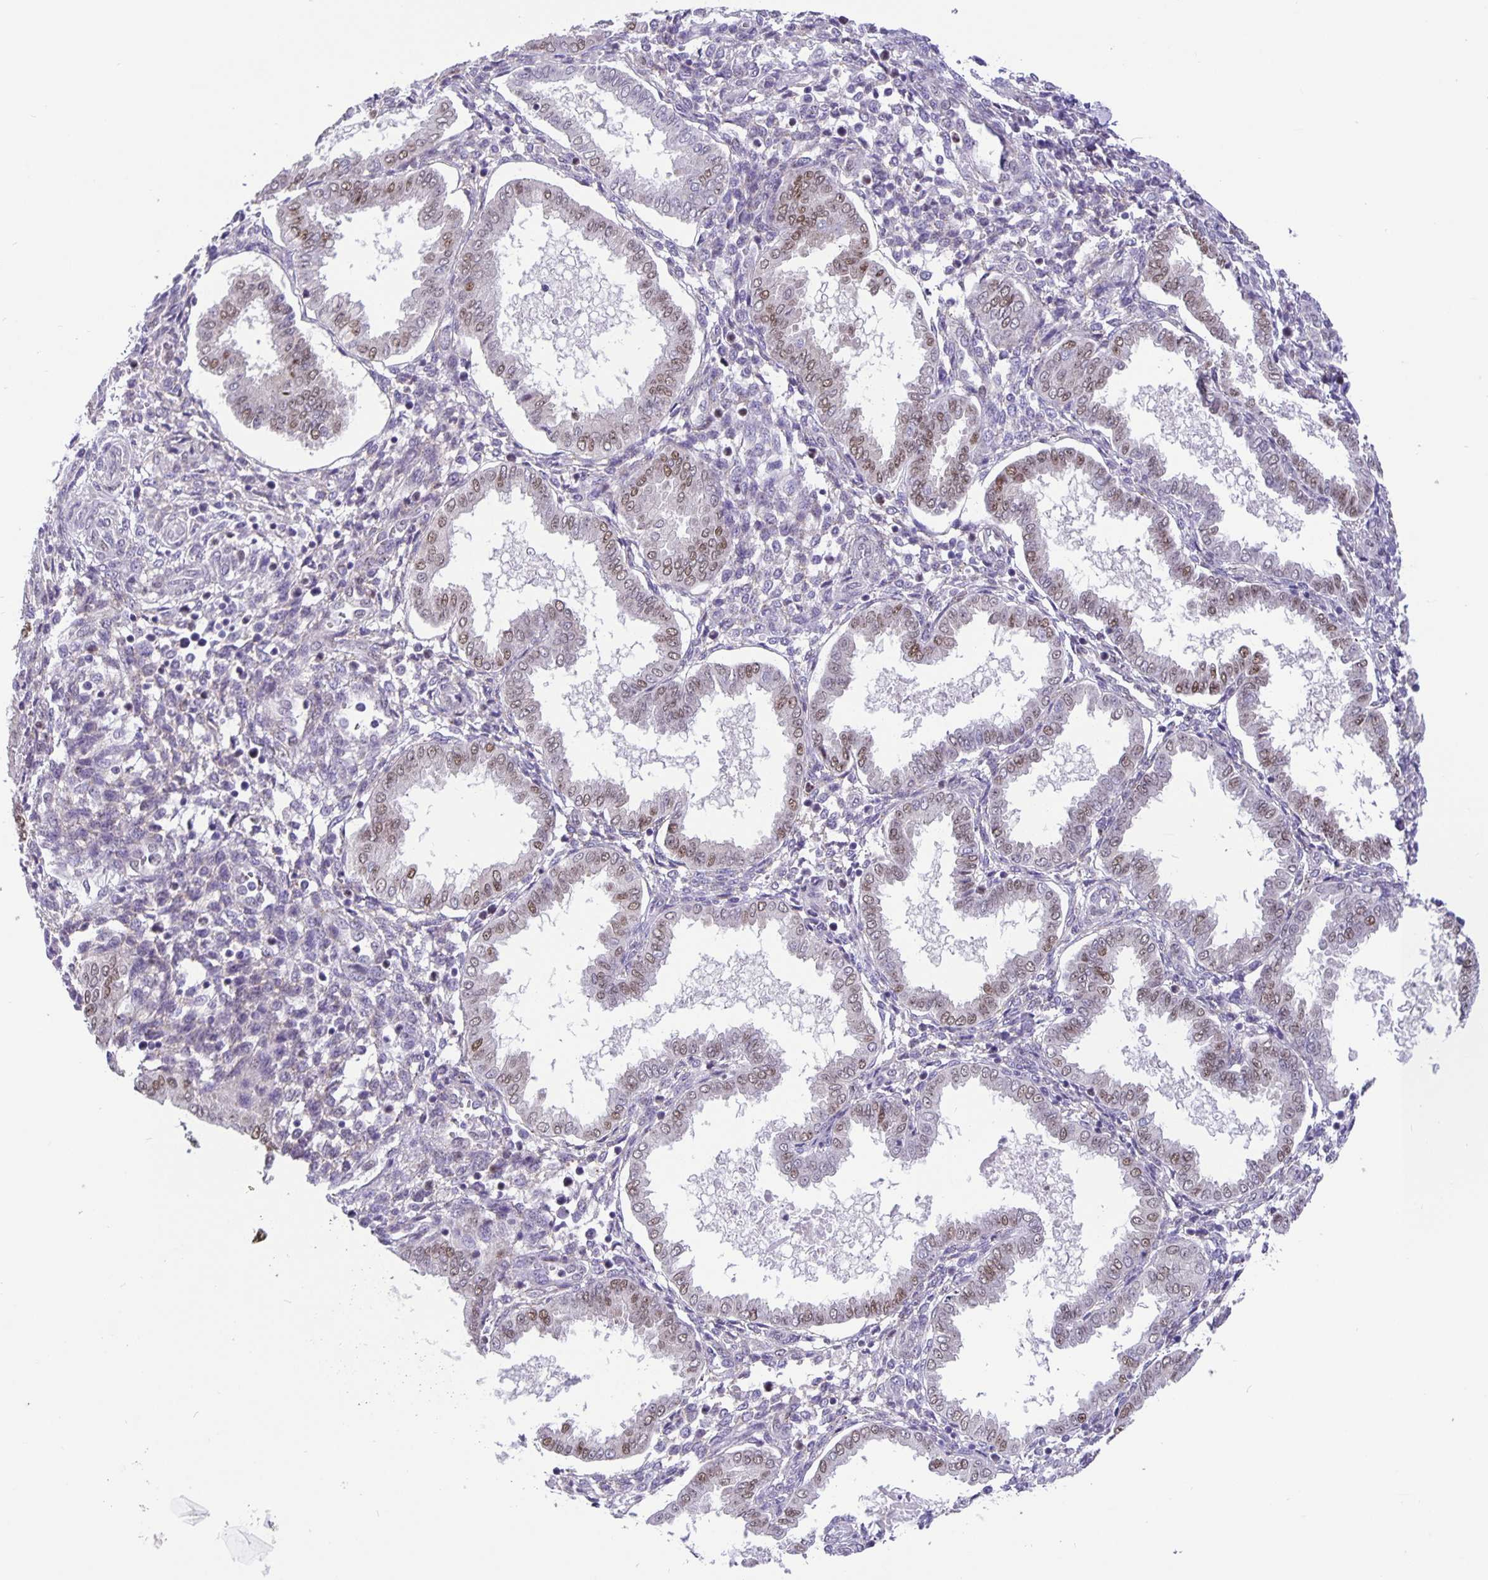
{"staining": {"intensity": "negative", "quantity": "none", "location": "none"}, "tissue": "endometrium", "cell_type": "Cells in endometrial stroma", "image_type": "normal", "snomed": [{"axis": "morphology", "description": "Normal tissue, NOS"}, {"axis": "topography", "description": "Endometrium"}], "caption": "High power microscopy micrograph of an immunohistochemistry photomicrograph of unremarkable endometrium, revealing no significant positivity in cells in endometrial stroma.", "gene": "FOSL2", "patient": {"sex": "female", "age": 24}}